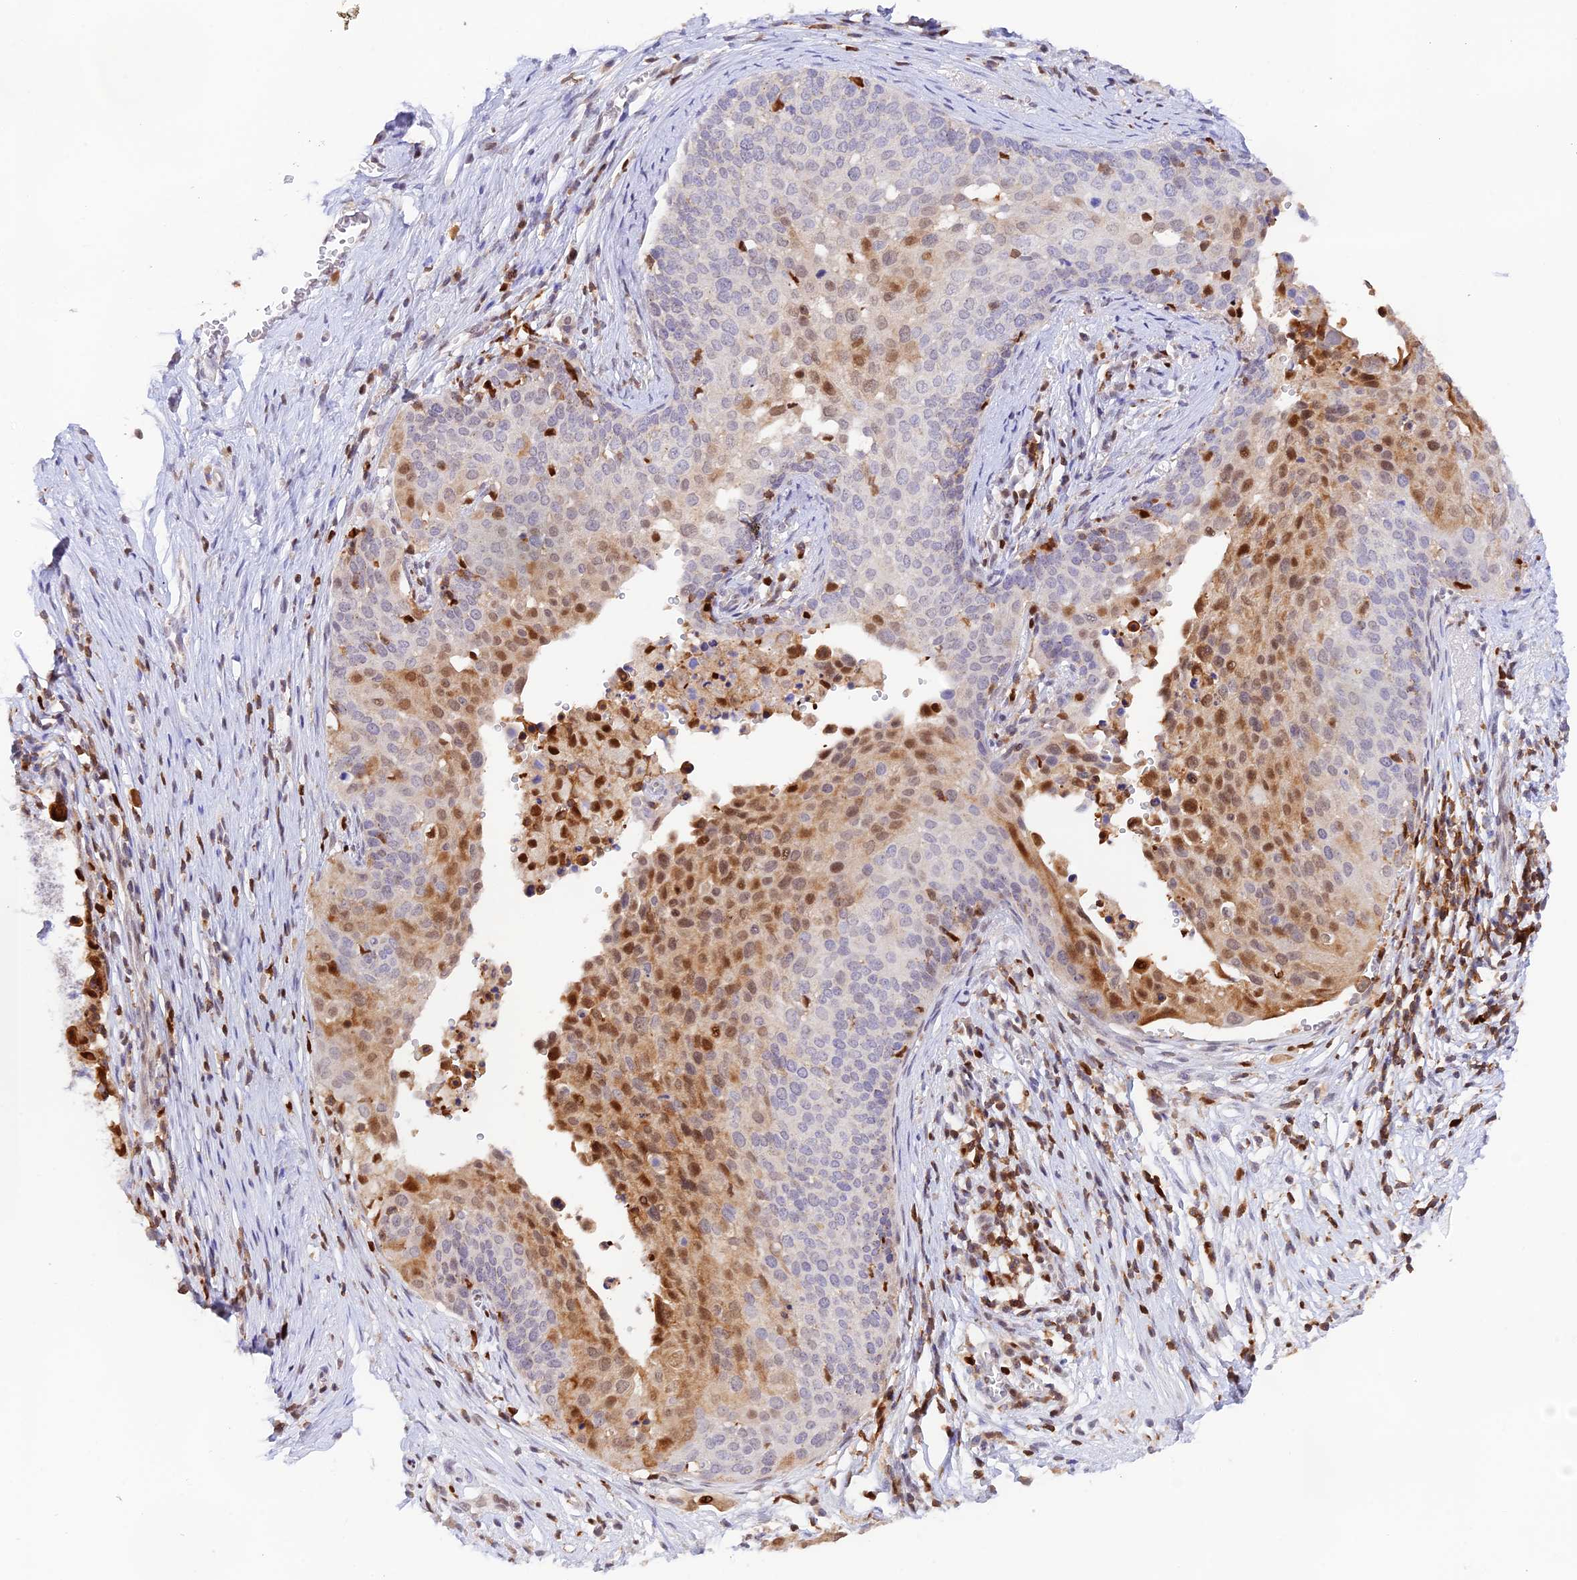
{"staining": {"intensity": "moderate", "quantity": "<25%", "location": "nuclear"}, "tissue": "cervical cancer", "cell_type": "Tumor cells", "image_type": "cancer", "snomed": [{"axis": "morphology", "description": "Squamous cell carcinoma, NOS"}, {"axis": "topography", "description": "Cervix"}], "caption": "Squamous cell carcinoma (cervical) stained for a protein (brown) demonstrates moderate nuclear positive positivity in about <25% of tumor cells.", "gene": "DENND1C", "patient": {"sex": "female", "age": 44}}